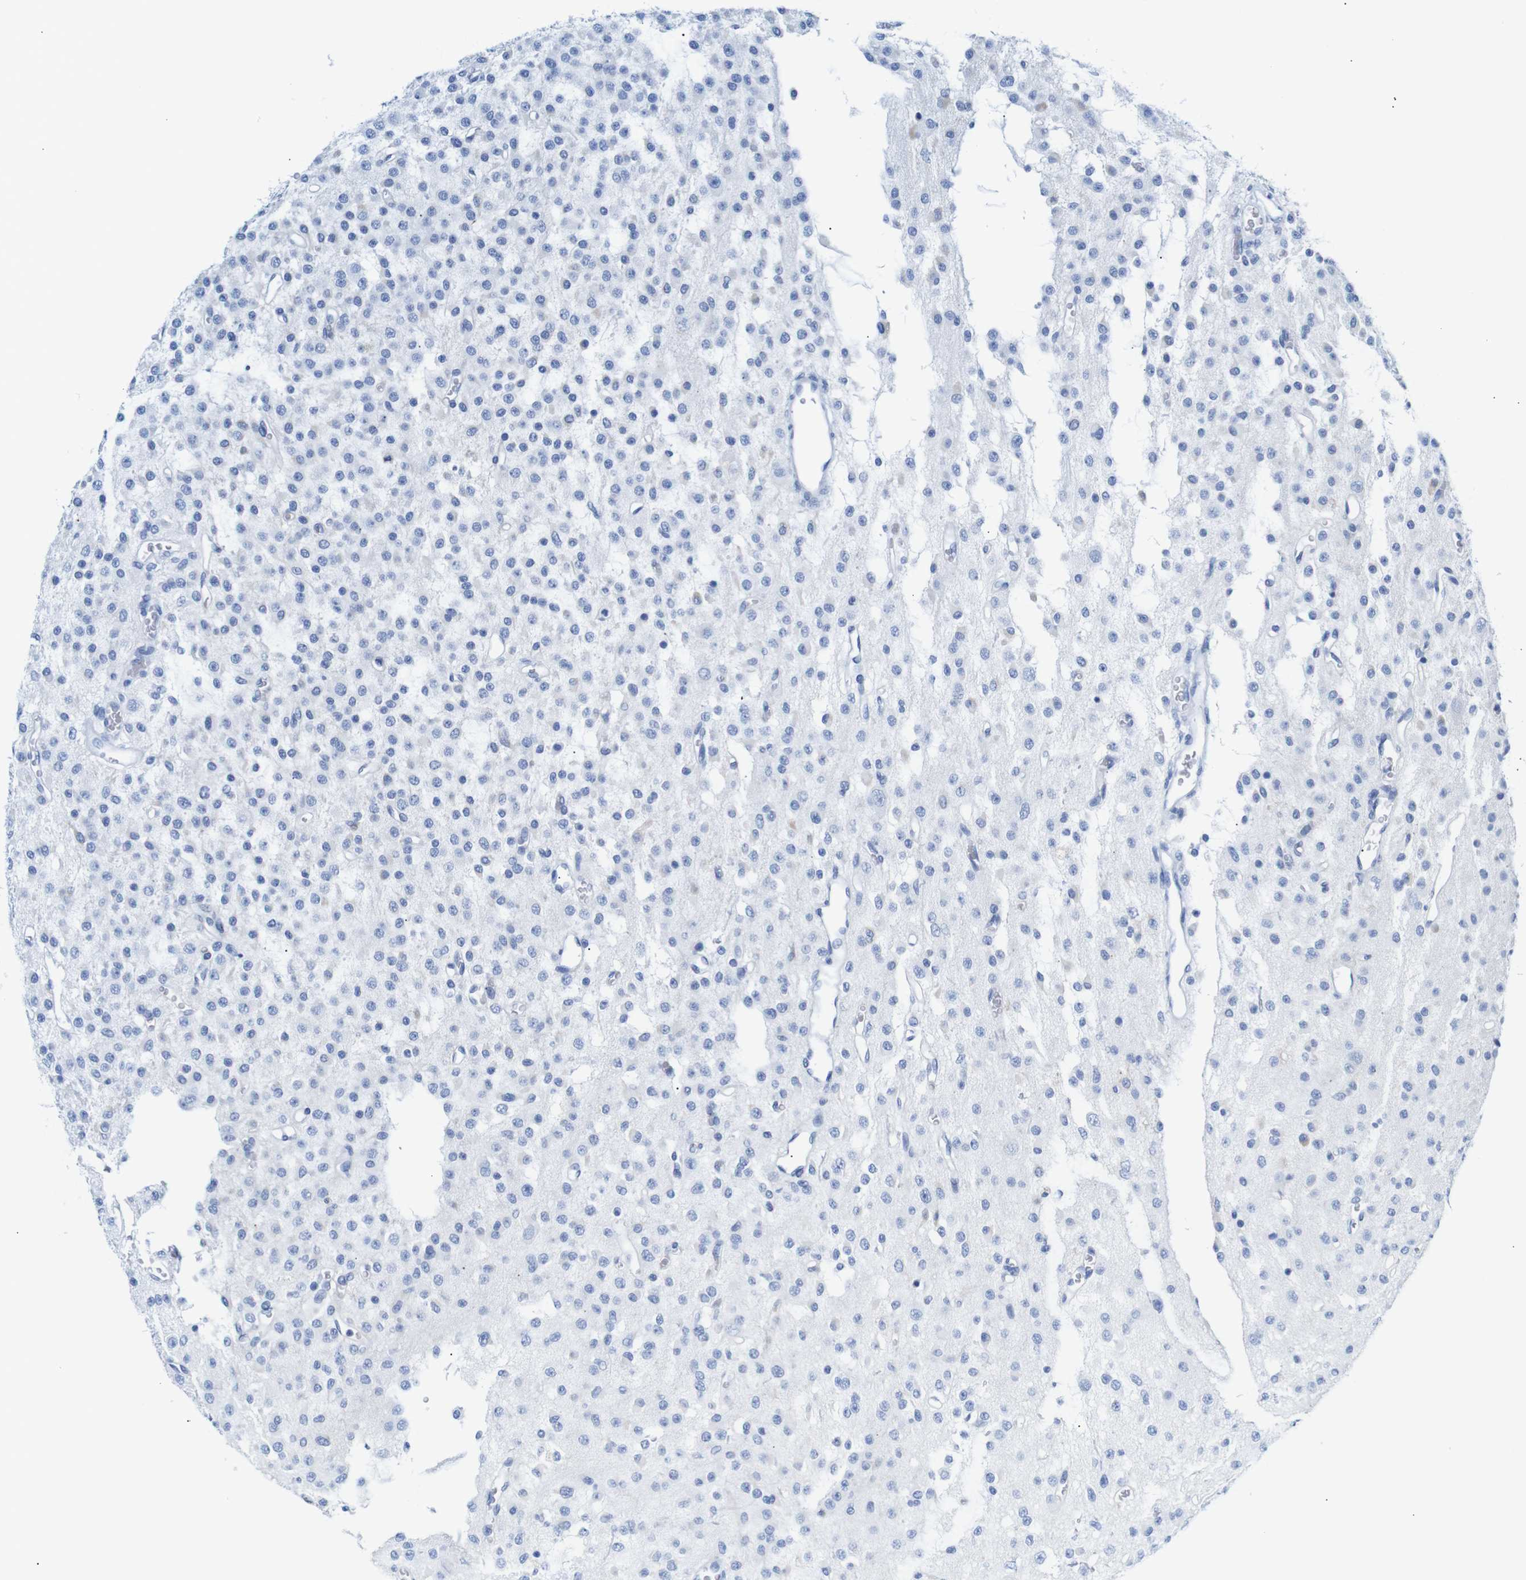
{"staining": {"intensity": "negative", "quantity": "none", "location": "none"}, "tissue": "glioma", "cell_type": "Tumor cells", "image_type": "cancer", "snomed": [{"axis": "morphology", "description": "Glioma, malignant, Low grade"}, {"axis": "topography", "description": "Brain"}], "caption": "High magnification brightfield microscopy of glioma stained with DAB (brown) and counterstained with hematoxylin (blue): tumor cells show no significant staining. The staining was performed using DAB (3,3'-diaminobenzidine) to visualize the protein expression in brown, while the nuclei were stained in blue with hematoxylin (Magnification: 20x).", "gene": "ERVMER34-1", "patient": {"sex": "male", "age": 38}}